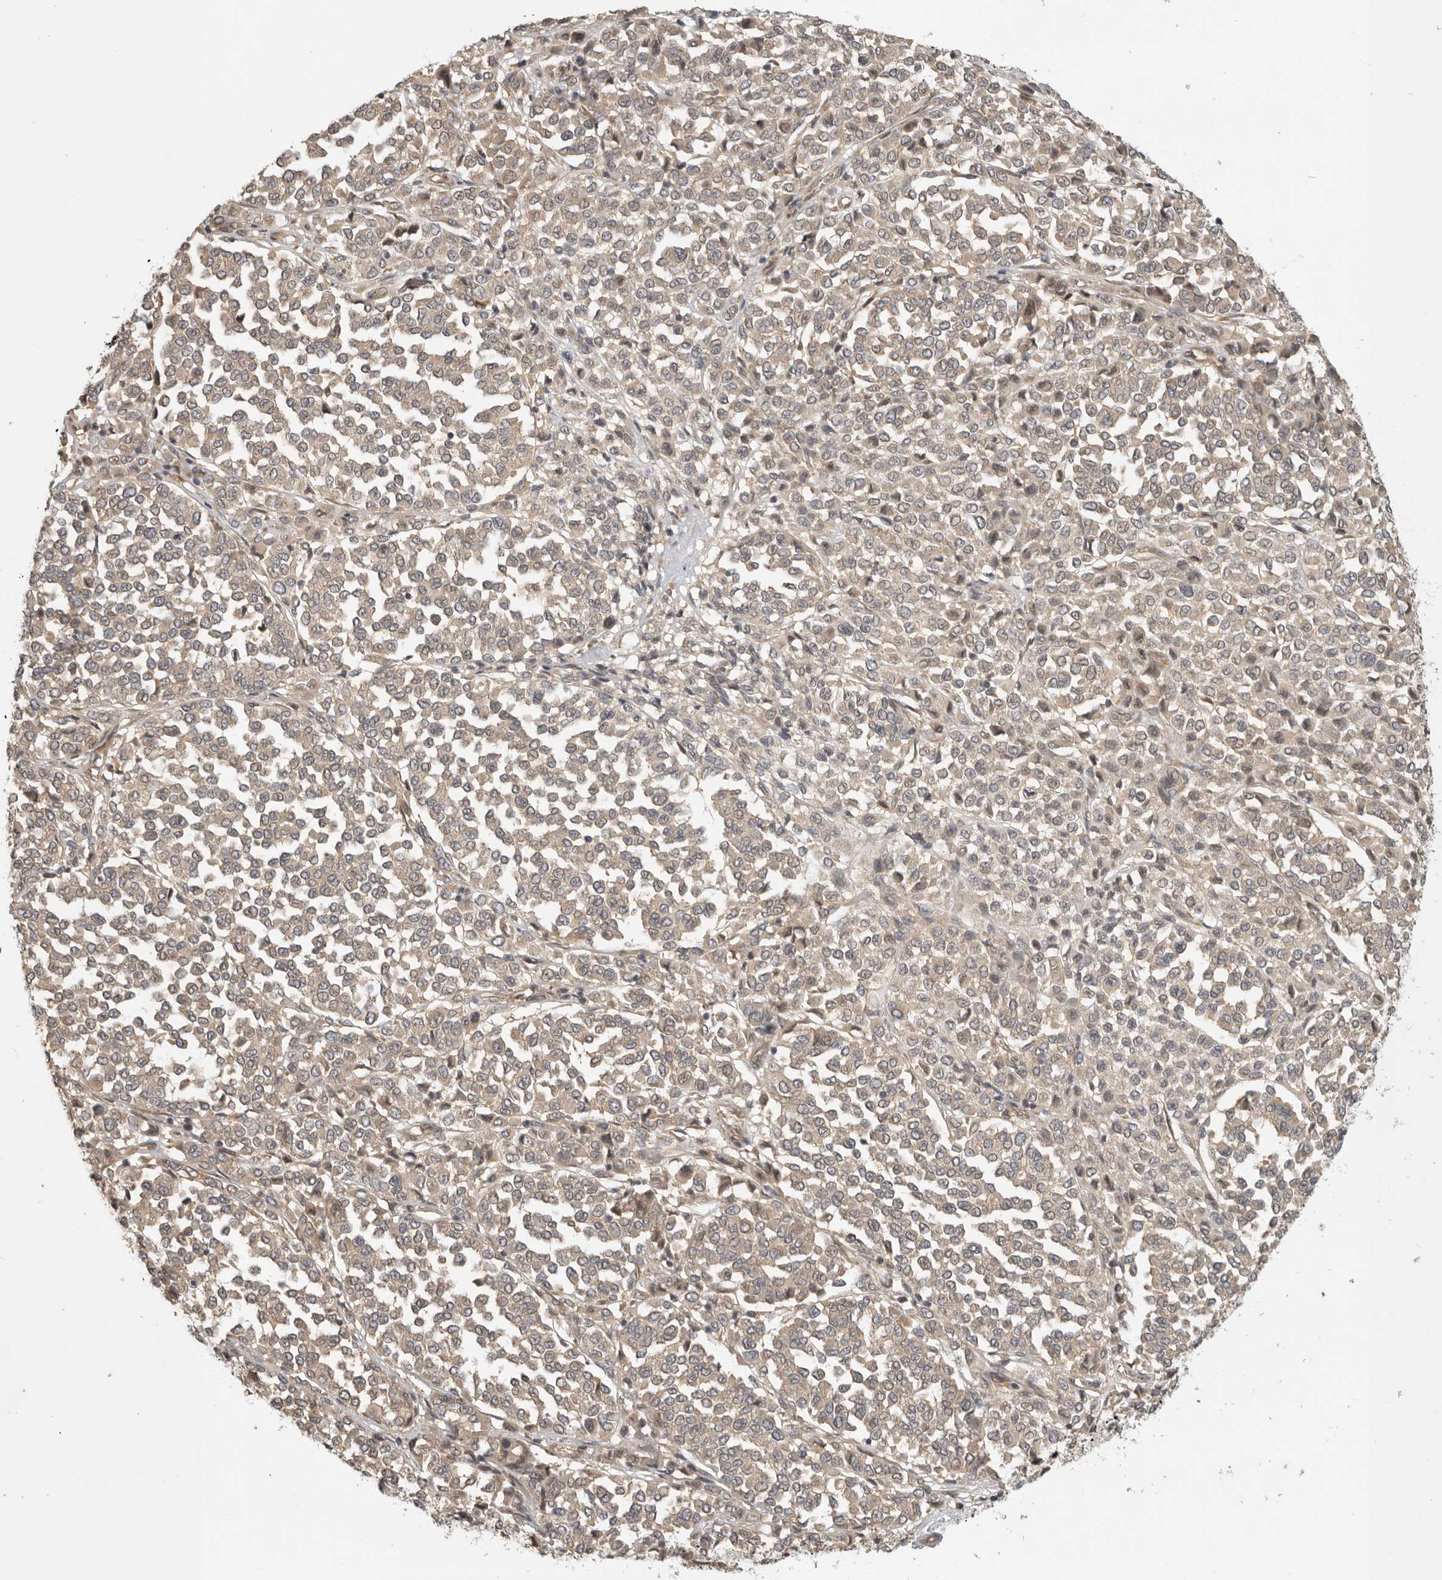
{"staining": {"intensity": "weak", "quantity": "<25%", "location": "cytoplasmic/membranous"}, "tissue": "melanoma", "cell_type": "Tumor cells", "image_type": "cancer", "snomed": [{"axis": "morphology", "description": "Malignant melanoma, Metastatic site"}, {"axis": "topography", "description": "Pancreas"}], "caption": "Image shows no protein staining in tumor cells of melanoma tissue.", "gene": "CUEDC1", "patient": {"sex": "female", "age": 30}}